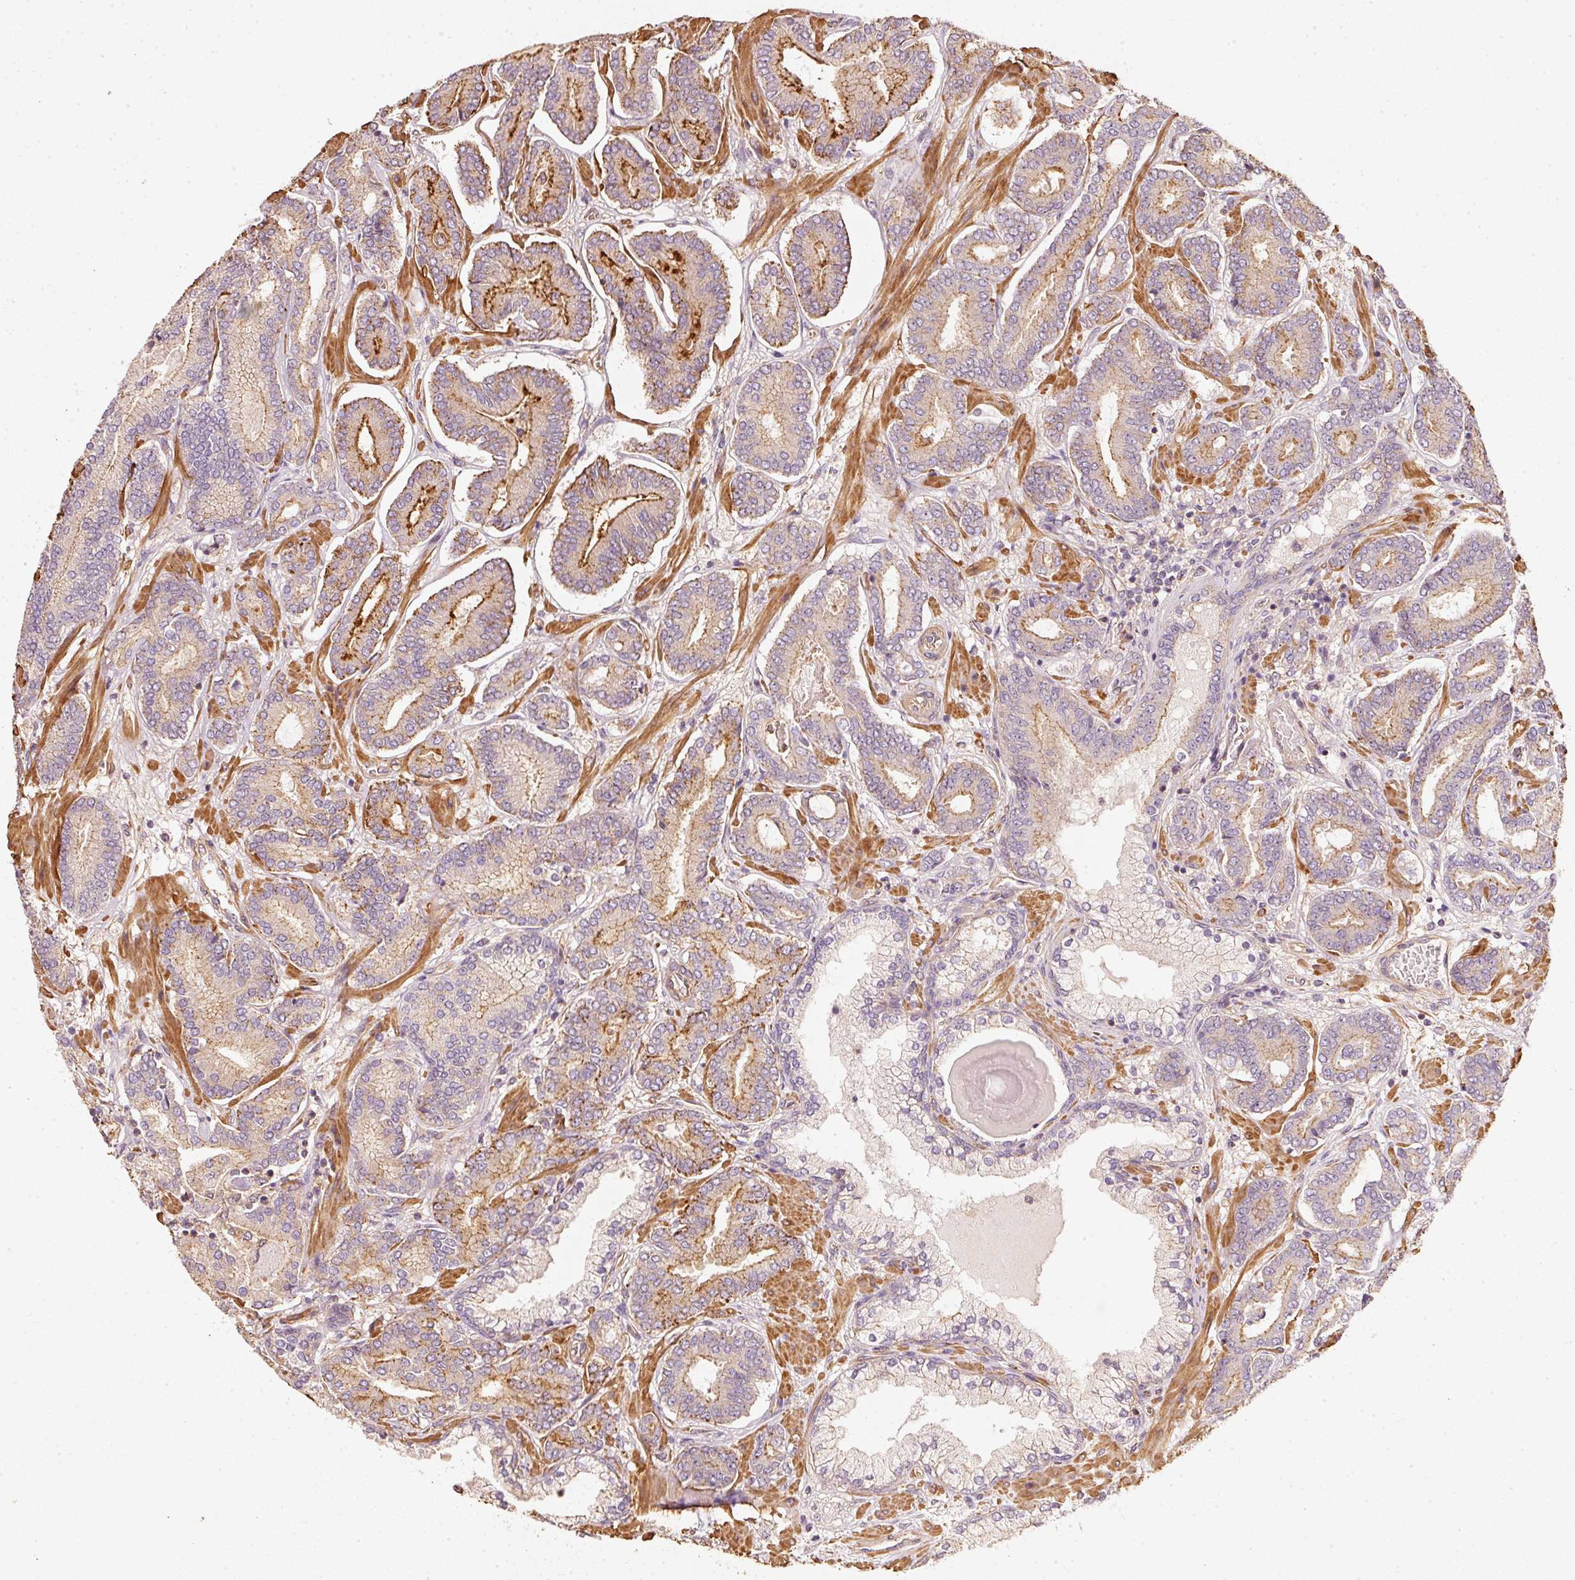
{"staining": {"intensity": "moderate", "quantity": "<25%", "location": "cytoplasmic/membranous"}, "tissue": "prostate cancer", "cell_type": "Tumor cells", "image_type": "cancer", "snomed": [{"axis": "morphology", "description": "Adenocarcinoma, Low grade"}, {"axis": "topography", "description": "Prostate and seminal vesicle, NOS"}], "caption": "Immunohistochemical staining of human prostate cancer exhibits low levels of moderate cytoplasmic/membranous protein expression in approximately <25% of tumor cells.", "gene": "CEP95", "patient": {"sex": "male", "age": 61}}